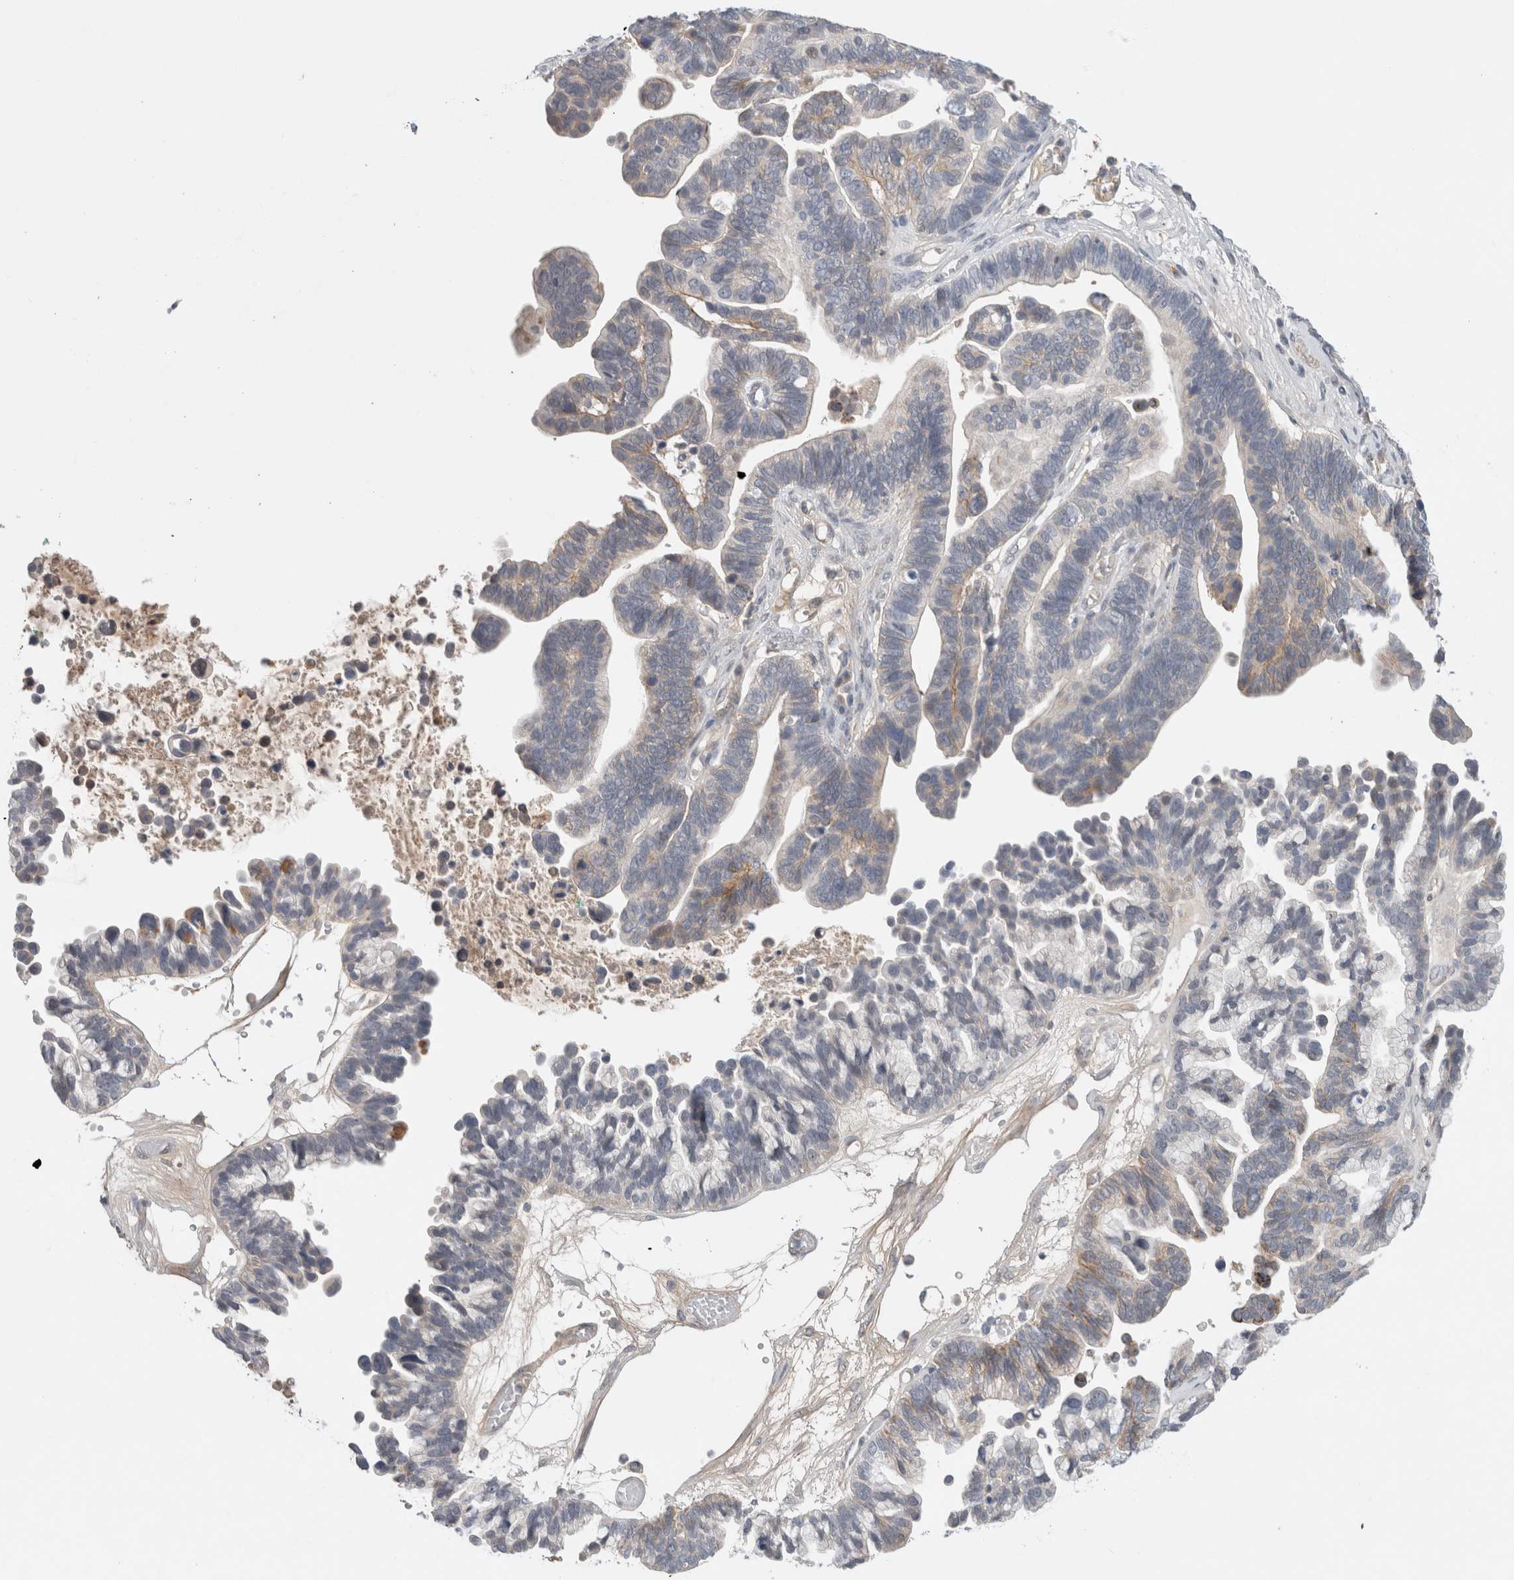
{"staining": {"intensity": "moderate", "quantity": "<25%", "location": "cytoplasmic/membranous"}, "tissue": "ovarian cancer", "cell_type": "Tumor cells", "image_type": "cancer", "snomed": [{"axis": "morphology", "description": "Cystadenocarcinoma, serous, NOS"}, {"axis": "topography", "description": "Ovary"}], "caption": "This is an image of immunohistochemistry staining of serous cystadenocarcinoma (ovarian), which shows moderate positivity in the cytoplasmic/membranous of tumor cells.", "gene": "HCN3", "patient": {"sex": "female", "age": 56}}